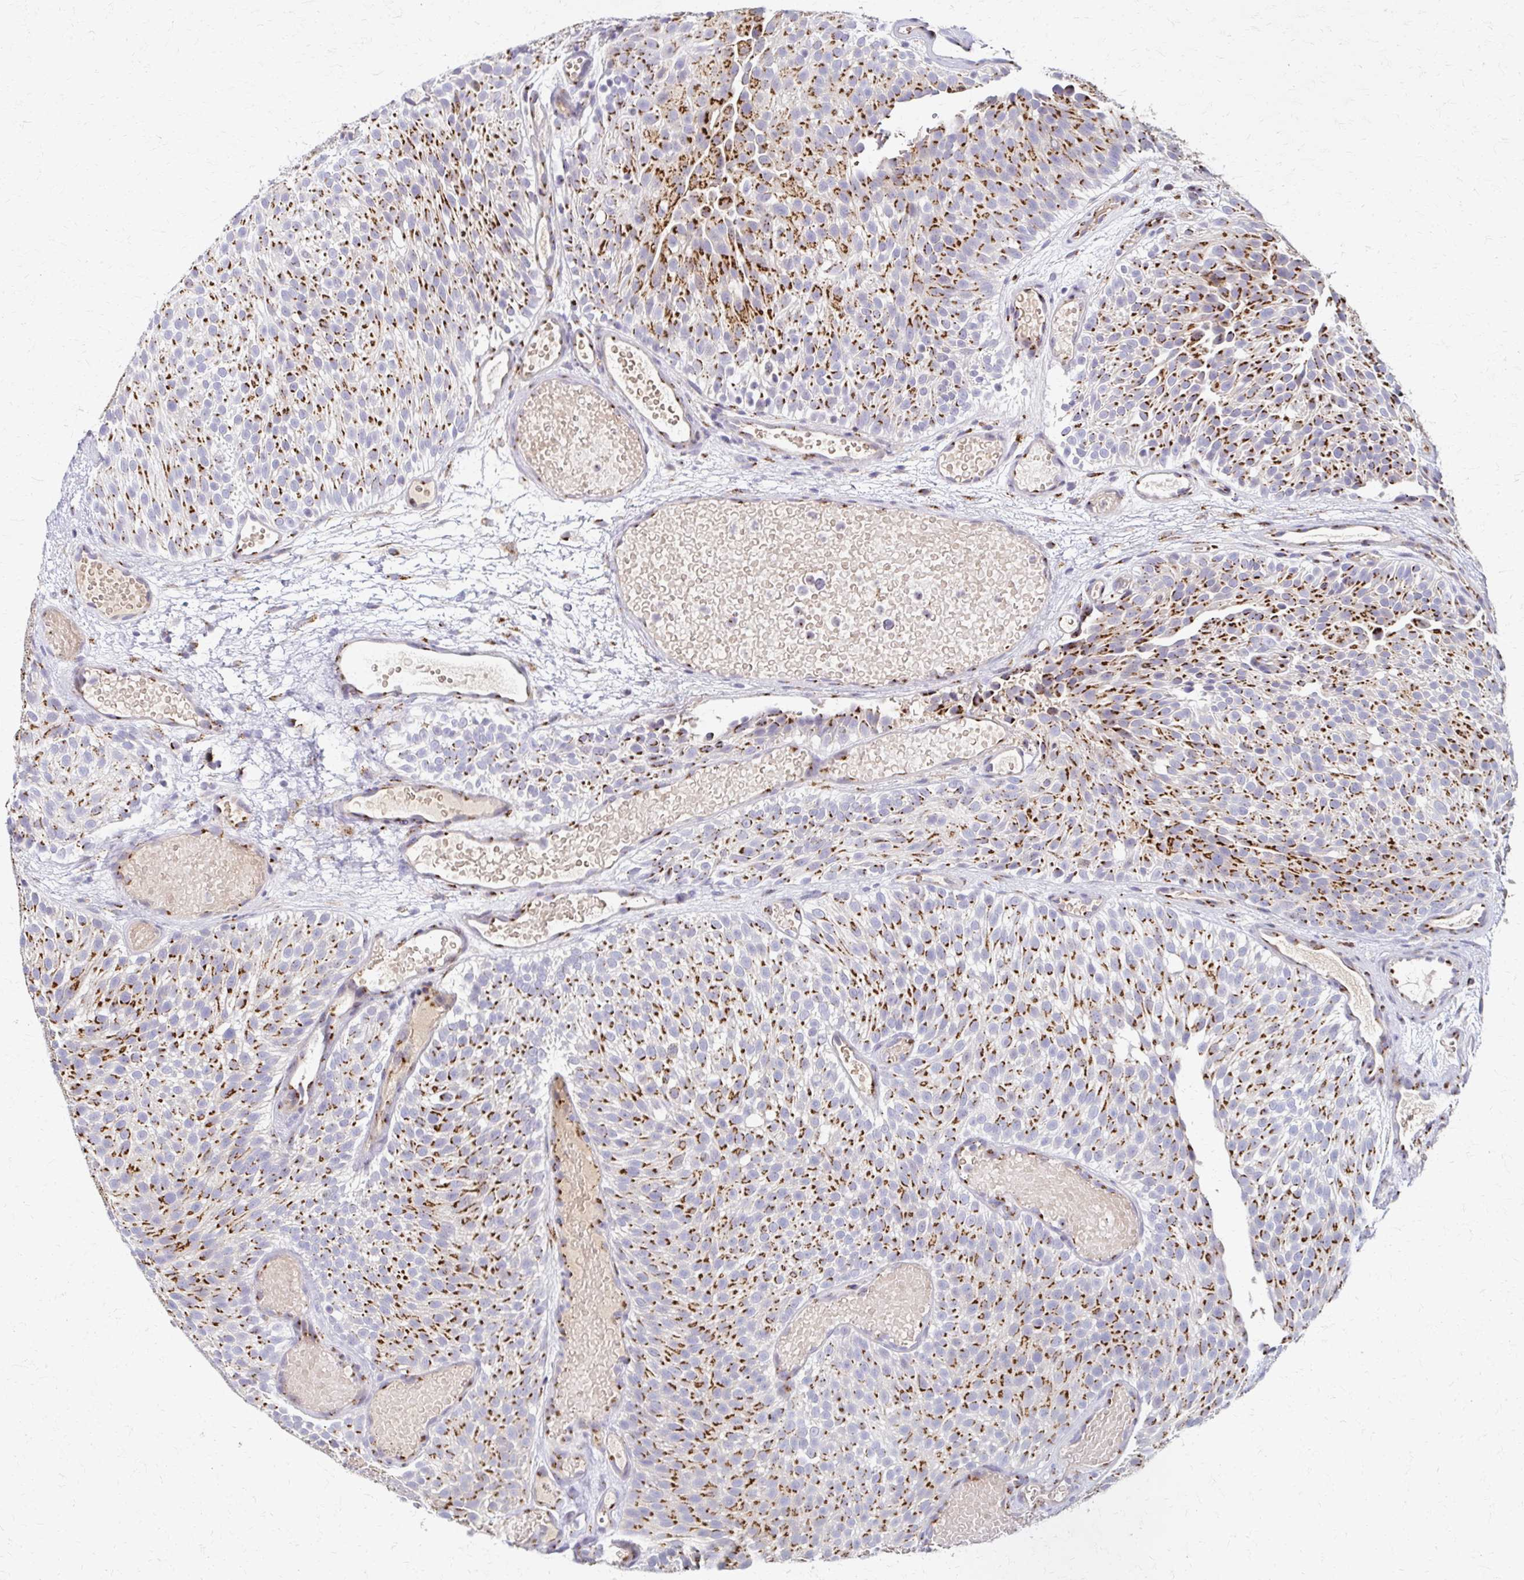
{"staining": {"intensity": "strong", "quantity": ">75%", "location": "cytoplasmic/membranous"}, "tissue": "urothelial cancer", "cell_type": "Tumor cells", "image_type": "cancer", "snomed": [{"axis": "morphology", "description": "Urothelial carcinoma, Low grade"}, {"axis": "topography", "description": "Urinary bladder"}], "caption": "Tumor cells display high levels of strong cytoplasmic/membranous expression in about >75% of cells in human urothelial cancer.", "gene": "TM9SF1", "patient": {"sex": "male", "age": 78}}